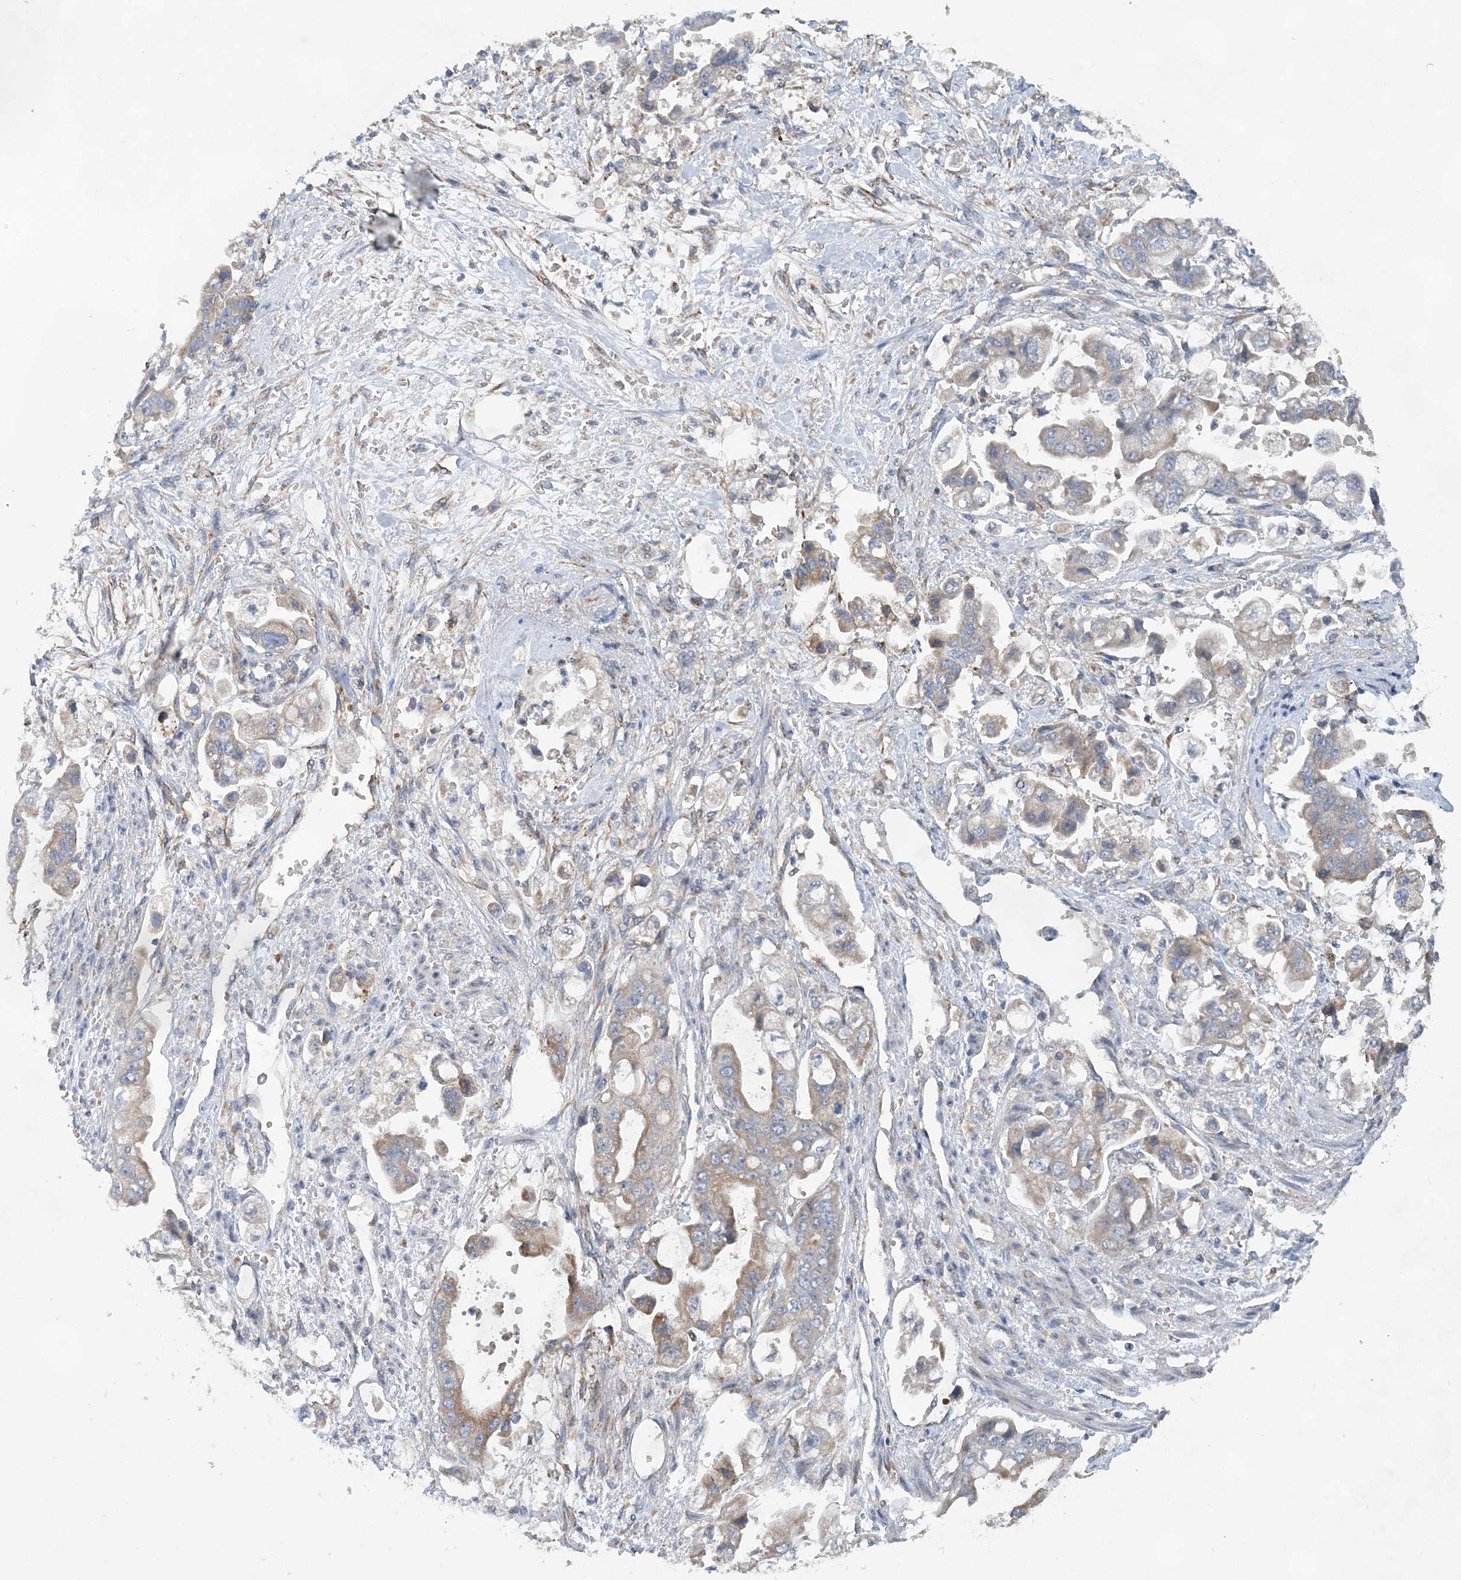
{"staining": {"intensity": "weak", "quantity": "<25%", "location": "cytoplasmic/membranous"}, "tissue": "stomach cancer", "cell_type": "Tumor cells", "image_type": "cancer", "snomed": [{"axis": "morphology", "description": "Adenocarcinoma, NOS"}, {"axis": "topography", "description": "Stomach"}], "caption": "Immunohistochemical staining of human stomach adenocarcinoma reveals no significant expression in tumor cells. The staining was performed using DAB to visualize the protein expression in brown, while the nuclei were stained in blue with hematoxylin (Magnification: 20x).", "gene": "TRAPPC13", "patient": {"sex": "male", "age": 62}}